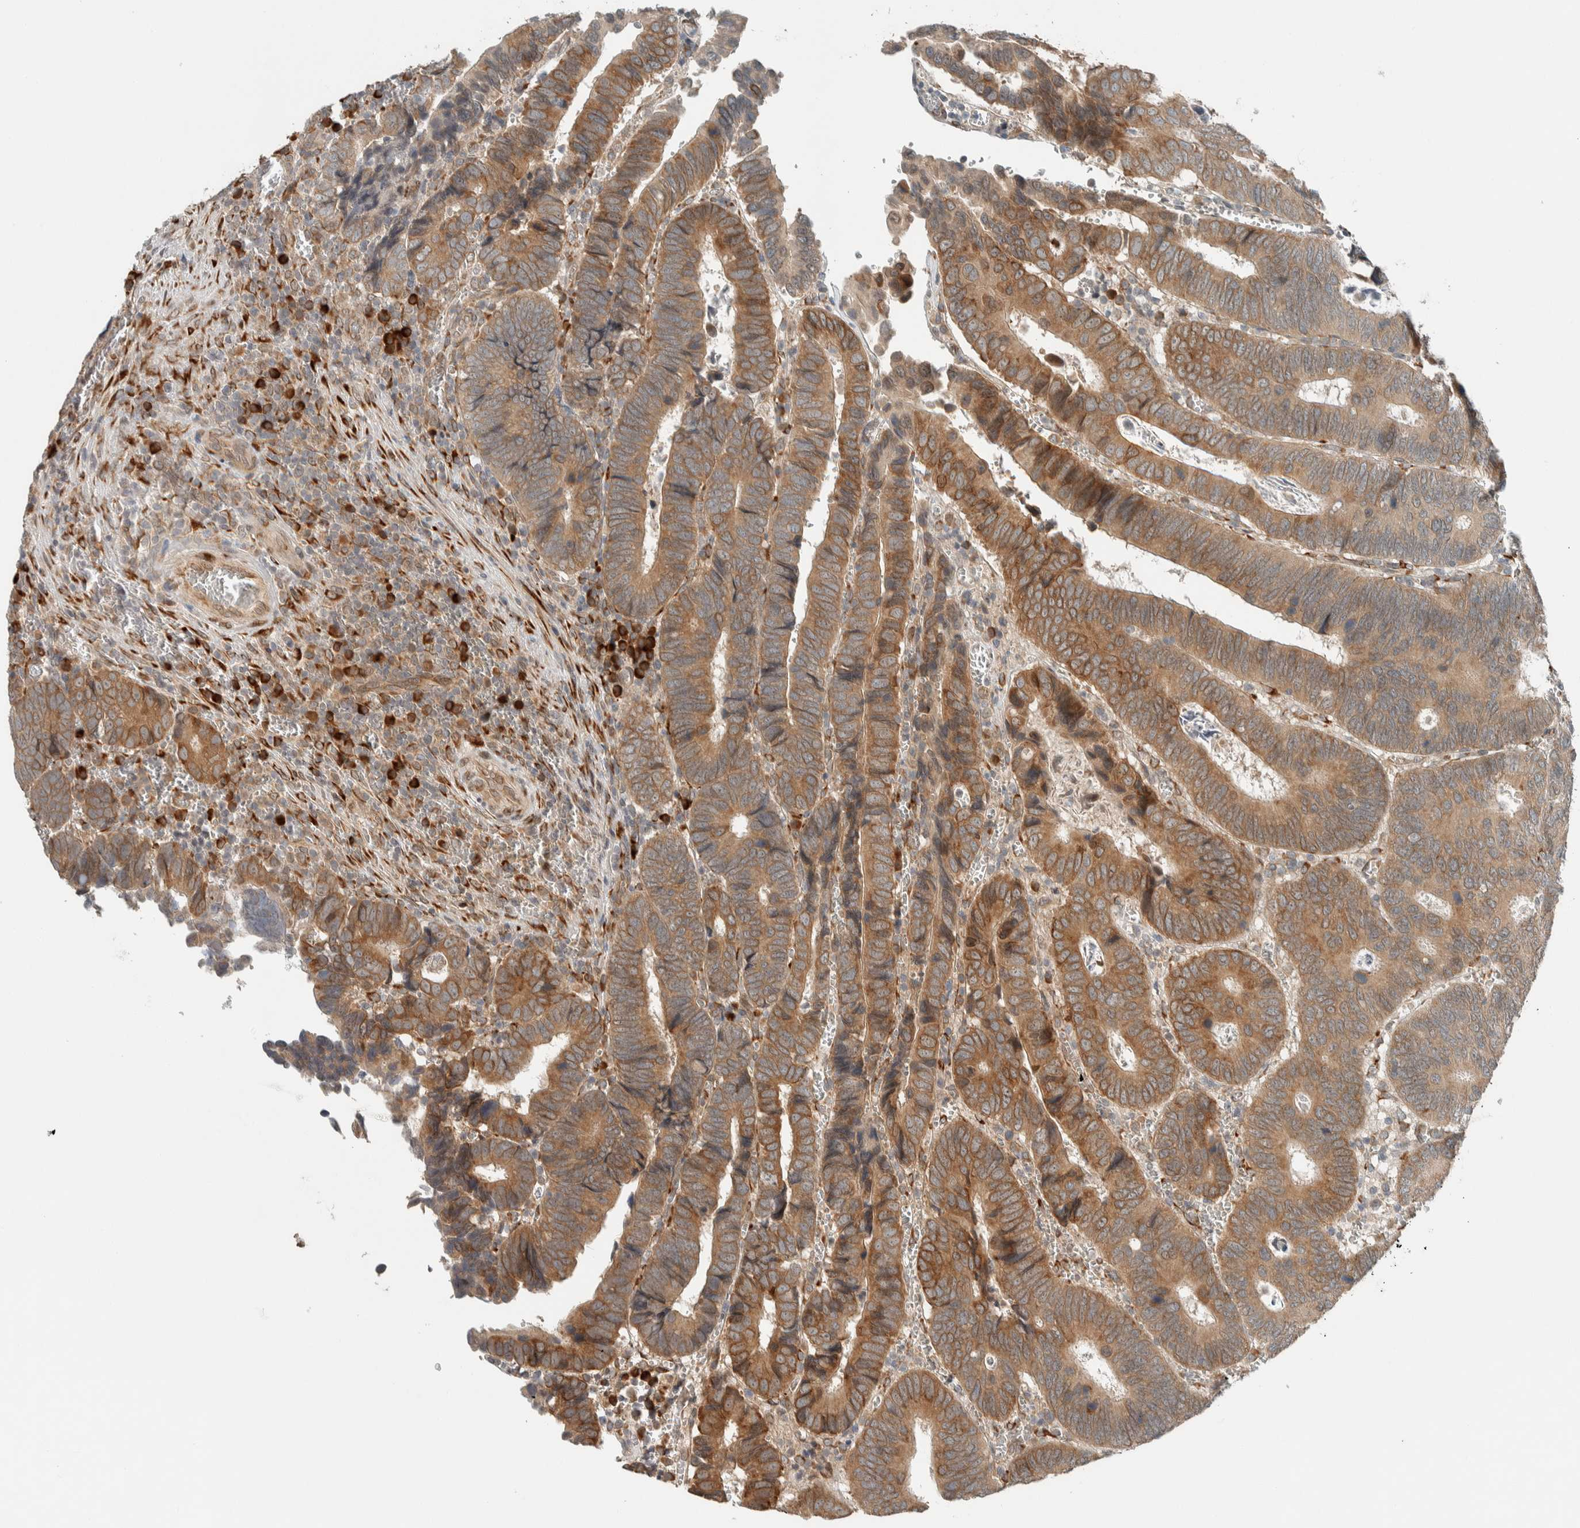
{"staining": {"intensity": "moderate", "quantity": ">75%", "location": "cytoplasmic/membranous"}, "tissue": "colorectal cancer", "cell_type": "Tumor cells", "image_type": "cancer", "snomed": [{"axis": "morphology", "description": "Inflammation, NOS"}, {"axis": "morphology", "description": "Adenocarcinoma, NOS"}, {"axis": "topography", "description": "Colon"}], "caption": "The micrograph demonstrates immunohistochemical staining of colorectal cancer (adenocarcinoma). There is moderate cytoplasmic/membranous staining is appreciated in approximately >75% of tumor cells. The staining was performed using DAB (3,3'-diaminobenzidine) to visualize the protein expression in brown, while the nuclei were stained in blue with hematoxylin (Magnification: 20x).", "gene": "CTBP2", "patient": {"sex": "male", "age": 72}}